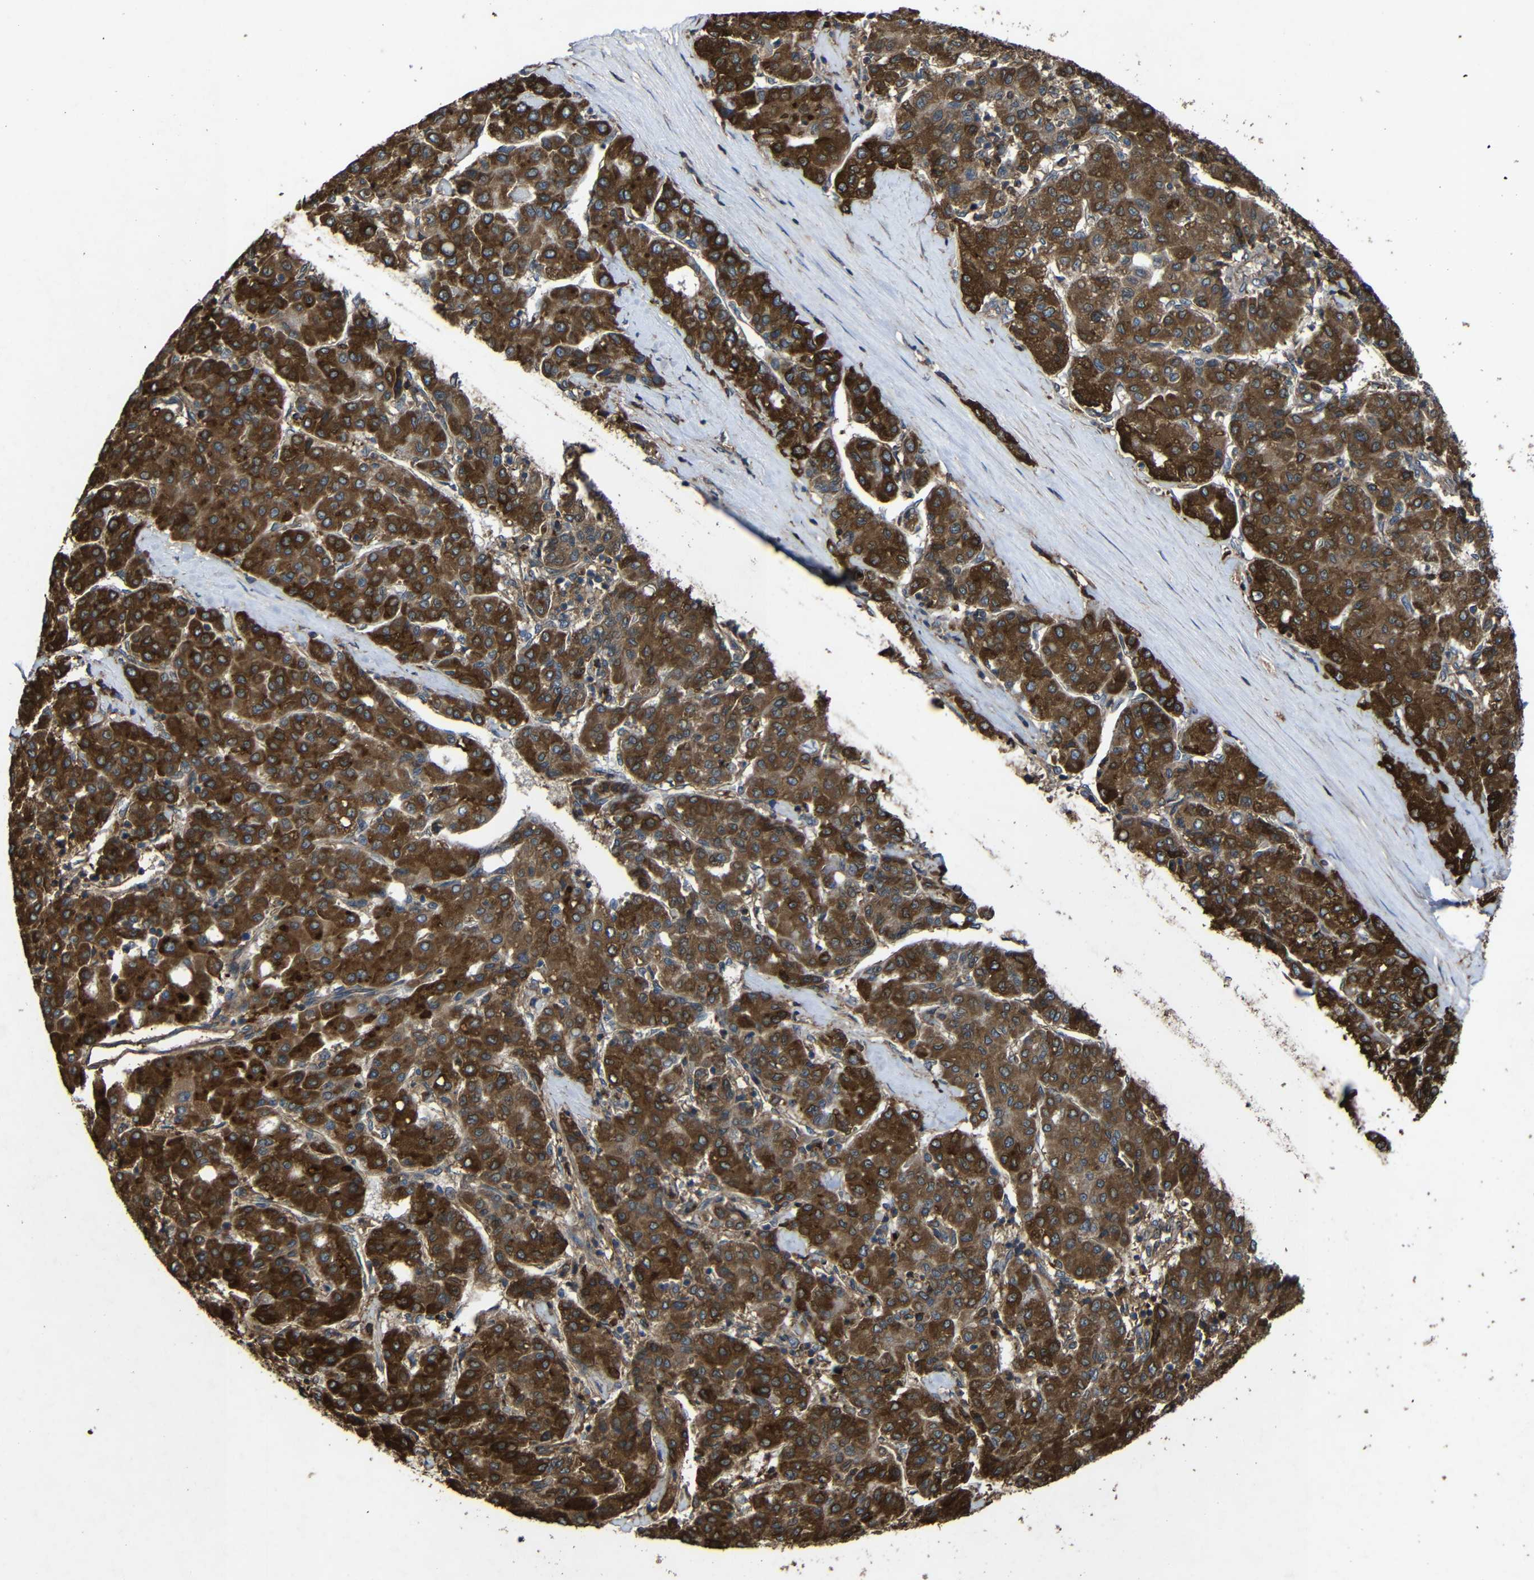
{"staining": {"intensity": "strong", "quantity": ">75%", "location": "cytoplasmic/membranous"}, "tissue": "liver cancer", "cell_type": "Tumor cells", "image_type": "cancer", "snomed": [{"axis": "morphology", "description": "Carcinoma, Hepatocellular, NOS"}, {"axis": "topography", "description": "Liver"}], "caption": "This histopathology image exhibits immunohistochemistry staining of liver cancer, with high strong cytoplasmic/membranous staining in approximately >75% of tumor cells.", "gene": "TREM2", "patient": {"sex": "male", "age": 65}}